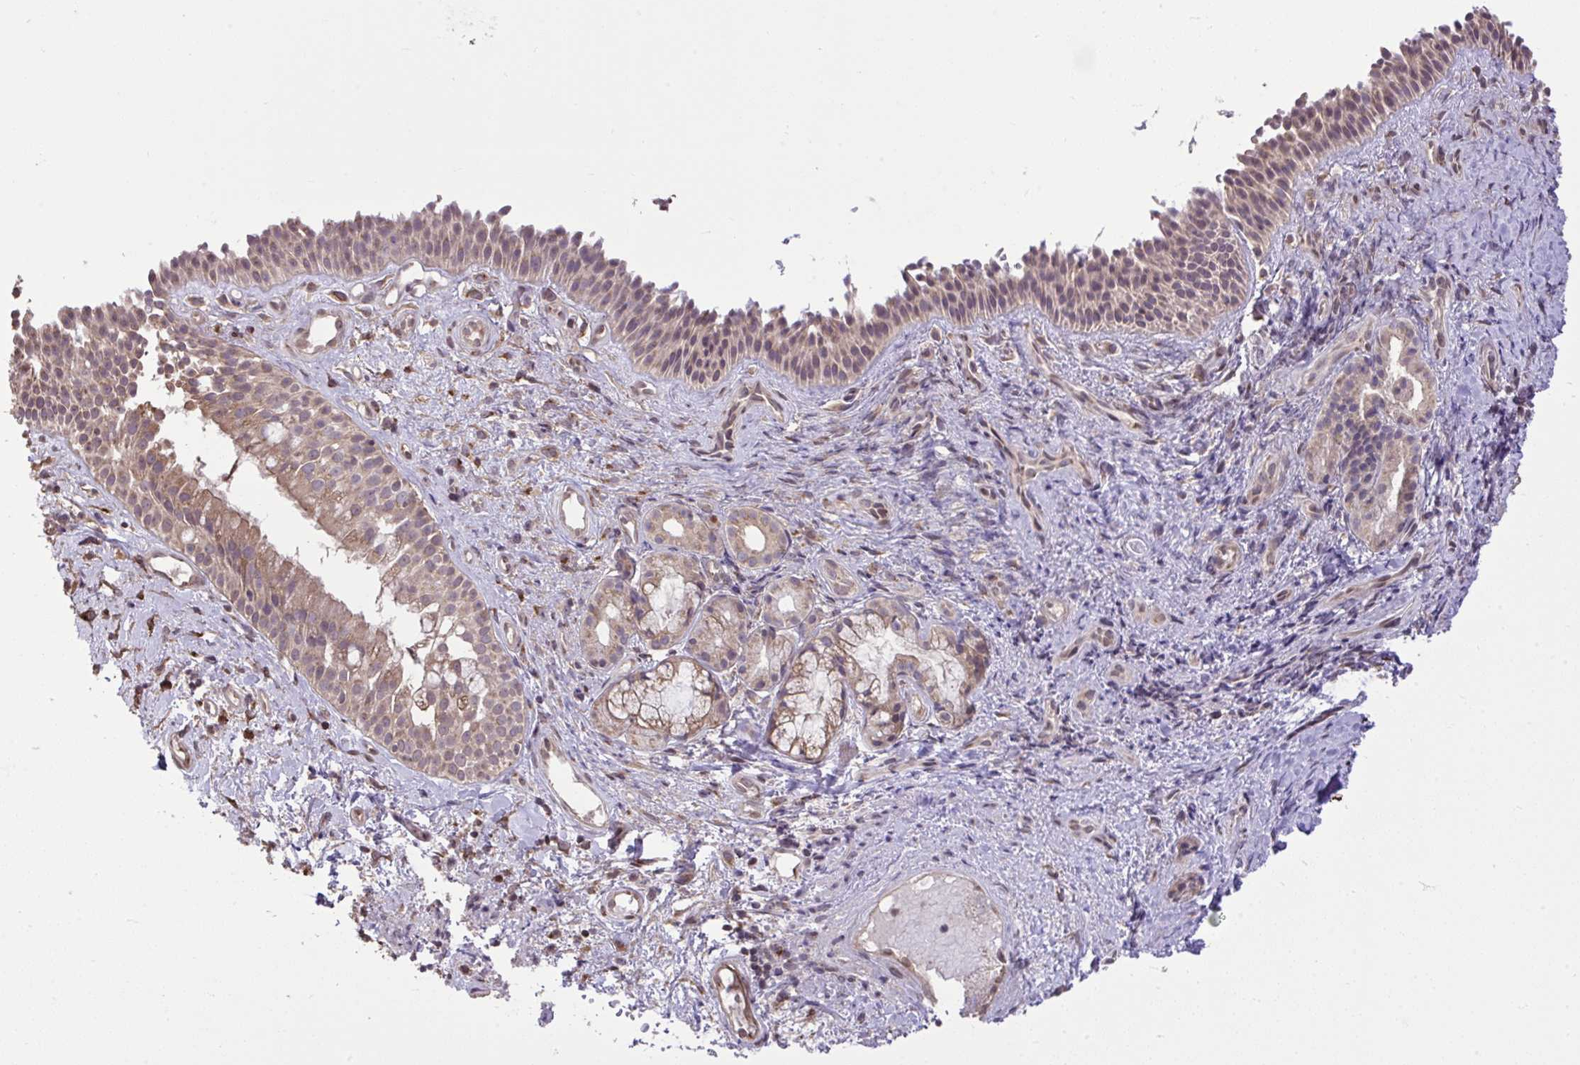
{"staining": {"intensity": "moderate", "quantity": ">75%", "location": "cytoplasmic/membranous"}, "tissue": "nasopharynx", "cell_type": "Respiratory epithelial cells", "image_type": "normal", "snomed": [{"axis": "morphology", "description": "Normal tissue, NOS"}, {"axis": "morphology", "description": "Inflammation, NOS"}, {"axis": "topography", "description": "Nasopharynx"}], "caption": "IHC of normal human nasopharynx displays medium levels of moderate cytoplasmic/membranous positivity in approximately >75% of respiratory epithelial cells.", "gene": "CYP20A1", "patient": {"sex": "male", "age": 54}}